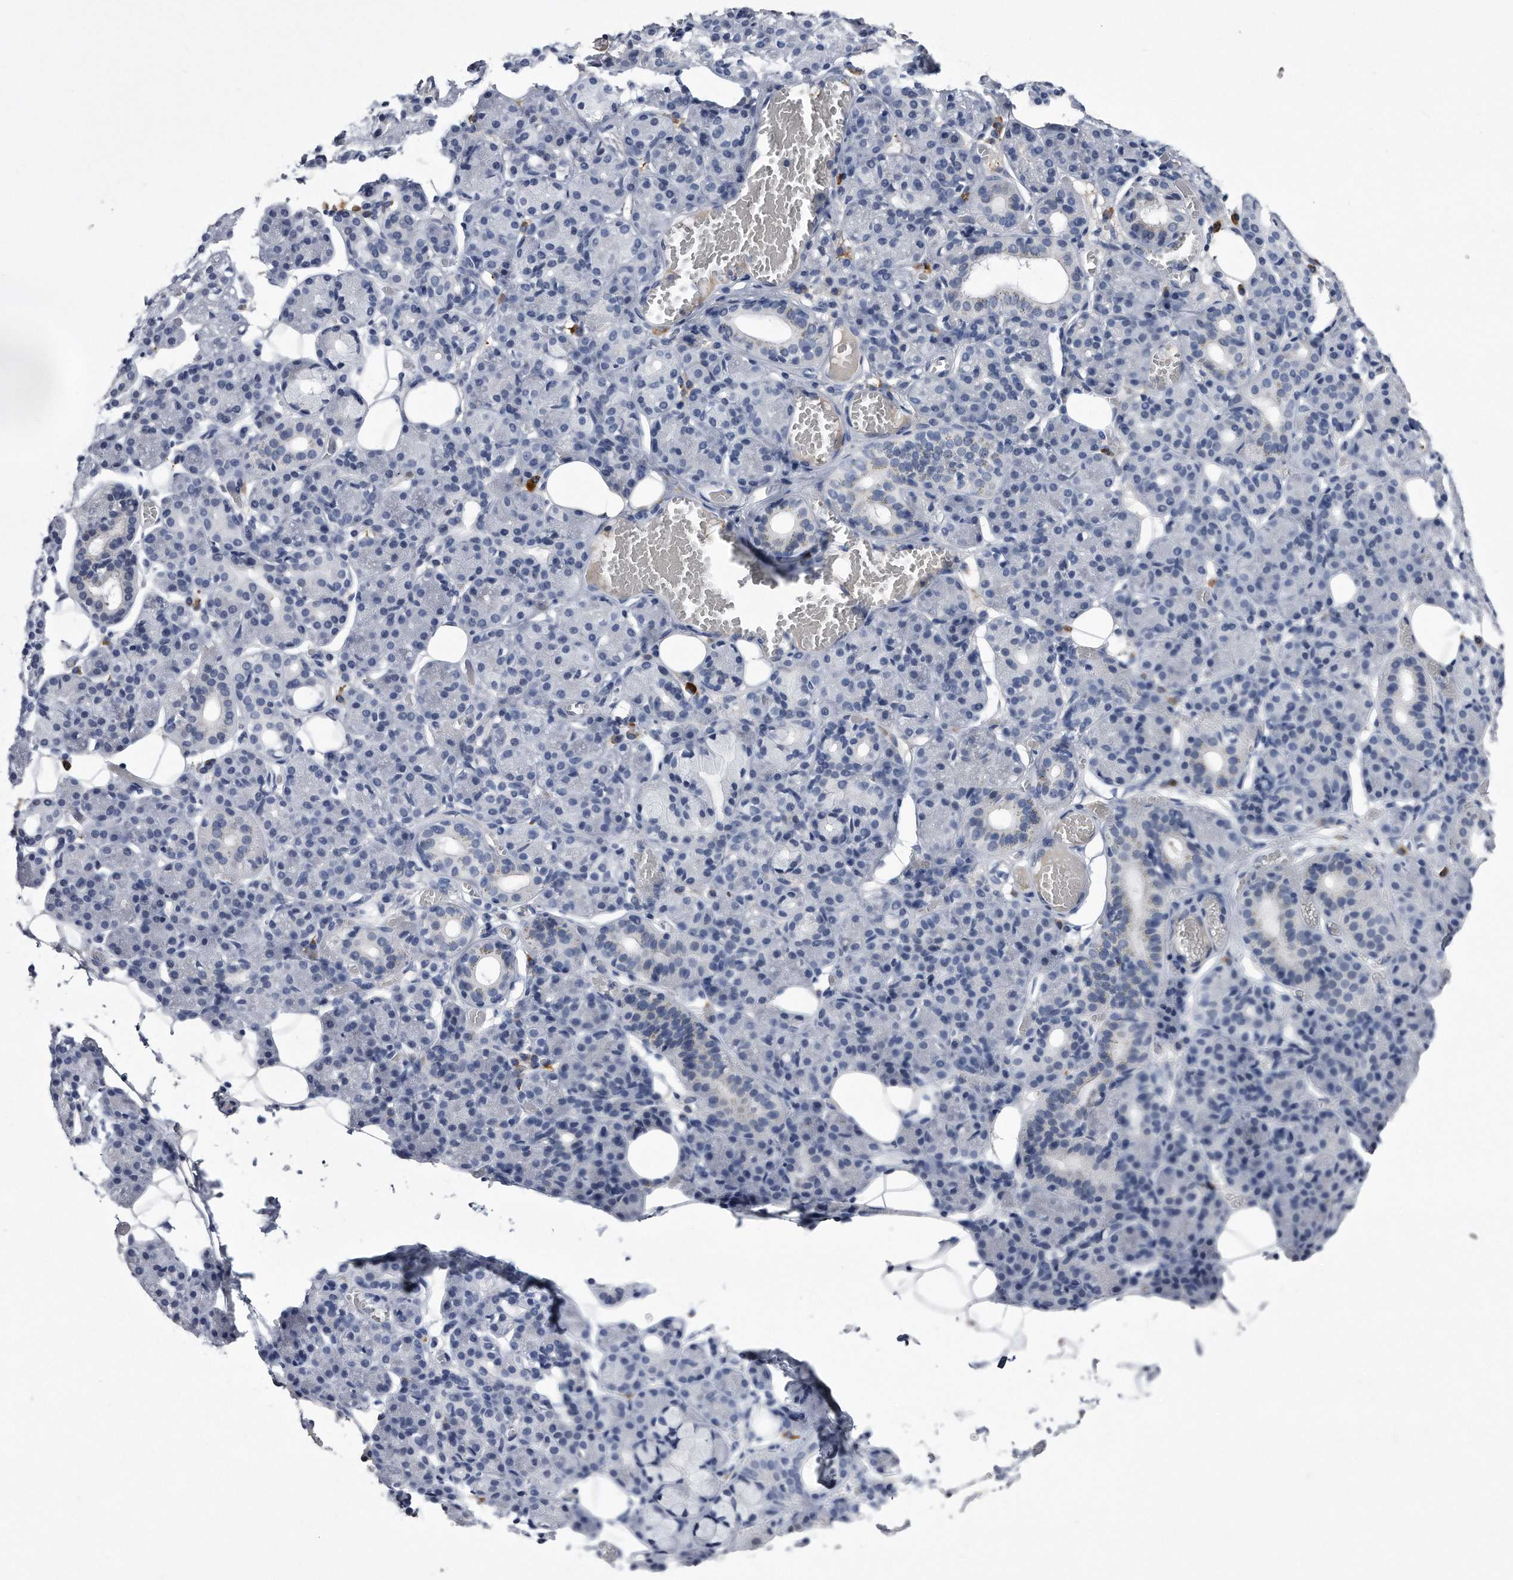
{"staining": {"intensity": "negative", "quantity": "none", "location": "none"}, "tissue": "salivary gland", "cell_type": "Glandular cells", "image_type": "normal", "snomed": [{"axis": "morphology", "description": "Normal tissue, NOS"}, {"axis": "topography", "description": "Salivary gland"}], "caption": "This is an immunohistochemistry (IHC) micrograph of benign salivary gland. There is no expression in glandular cells.", "gene": "KCTD8", "patient": {"sex": "male", "age": 63}}